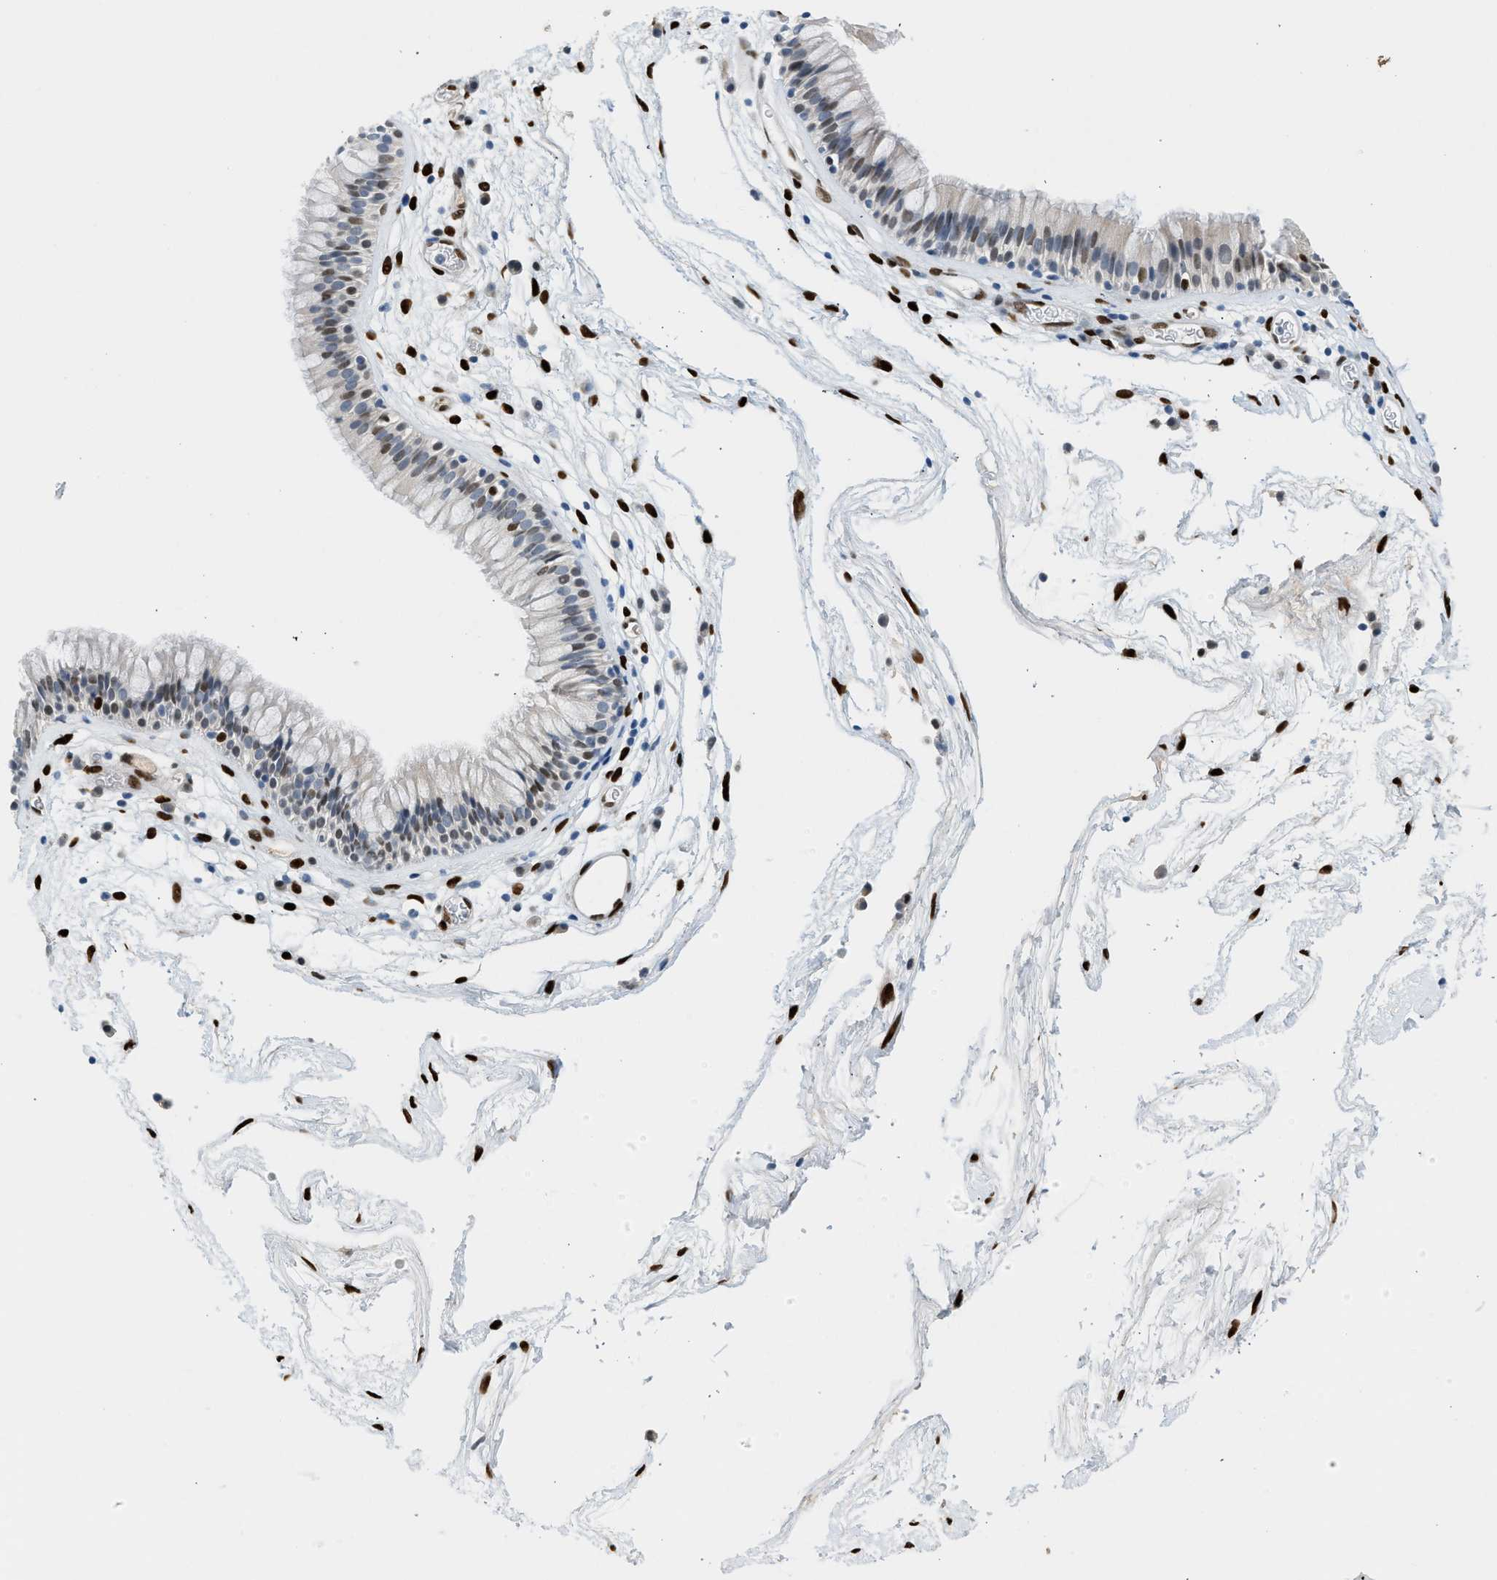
{"staining": {"intensity": "moderate", "quantity": "25%-75%", "location": "nuclear"}, "tissue": "nasopharynx", "cell_type": "Respiratory epithelial cells", "image_type": "normal", "snomed": [{"axis": "morphology", "description": "Normal tissue, NOS"}, {"axis": "morphology", "description": "Inflammation, NOS"}, {"axis": "topography", "description": "Nasopharynx"}], "caption": "An immunohistochemistry image of normal tissue is shown. Protein staining in brown labels moderate nuclear positivity in nasopharynx within respiratory epithelial cells. Nuclei are stained in blue.", "gene": "ZBTB20", "patient": {"sex": "male", "age": 48}}